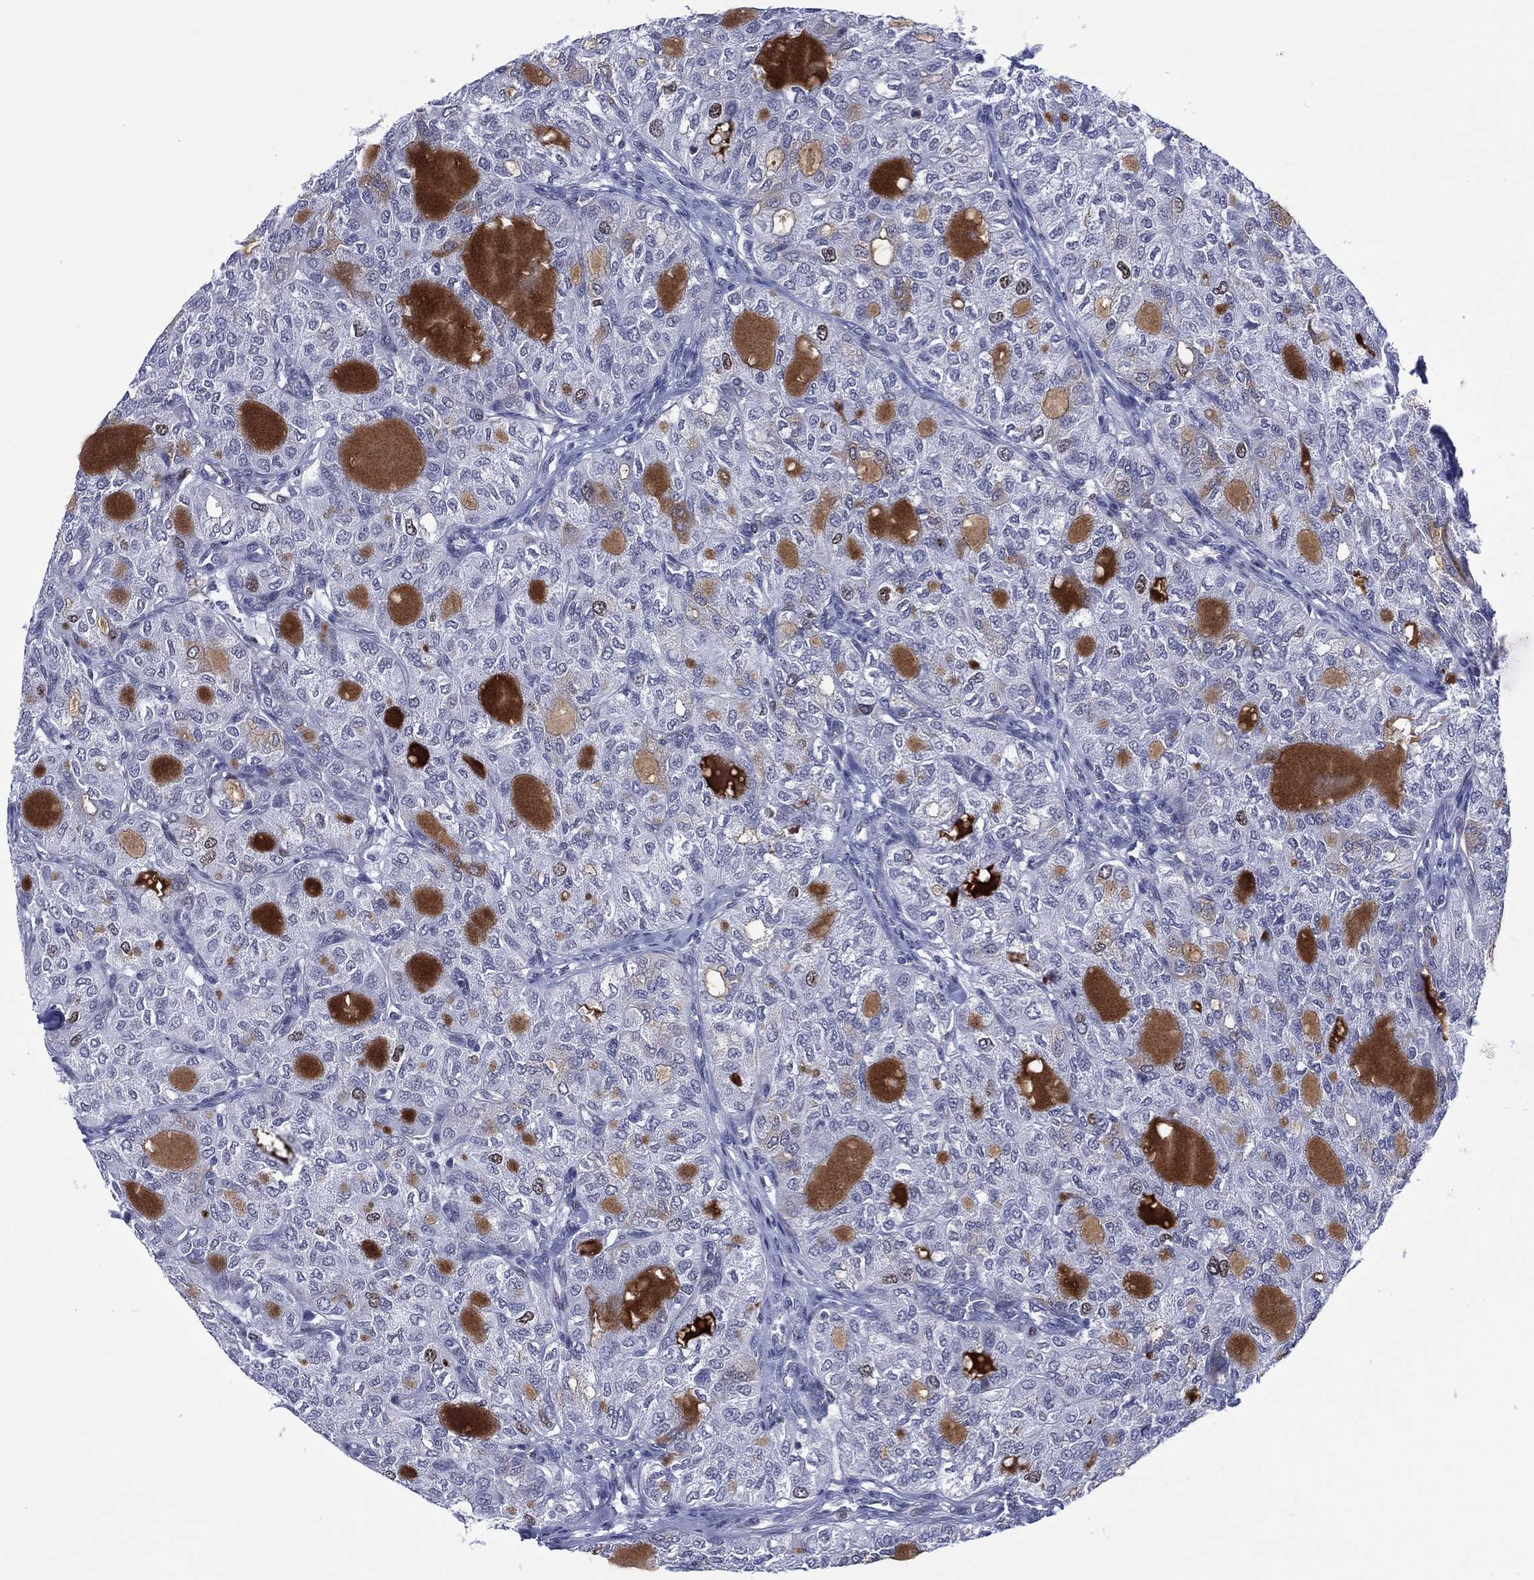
{"staining": {"intensity": "negative", "quantity": "none", "location": "none"}, "tissue": "thyroid cancer", "cell_type": "Tumor cells", "image_type": "cancer", "snomed": [{"axis": "morphology", "description": "Follicular adenoma carcinoma, NOS"}, {"axis": "topography", "description": "Thyroid gland"}], "caption": "Photomicrograph shows no significant protein expression in tumor cells of follicular adenoma carcinoma (thyroid).", "gene": "GATA6", "patient": {"sex": "male", "age": 75}}